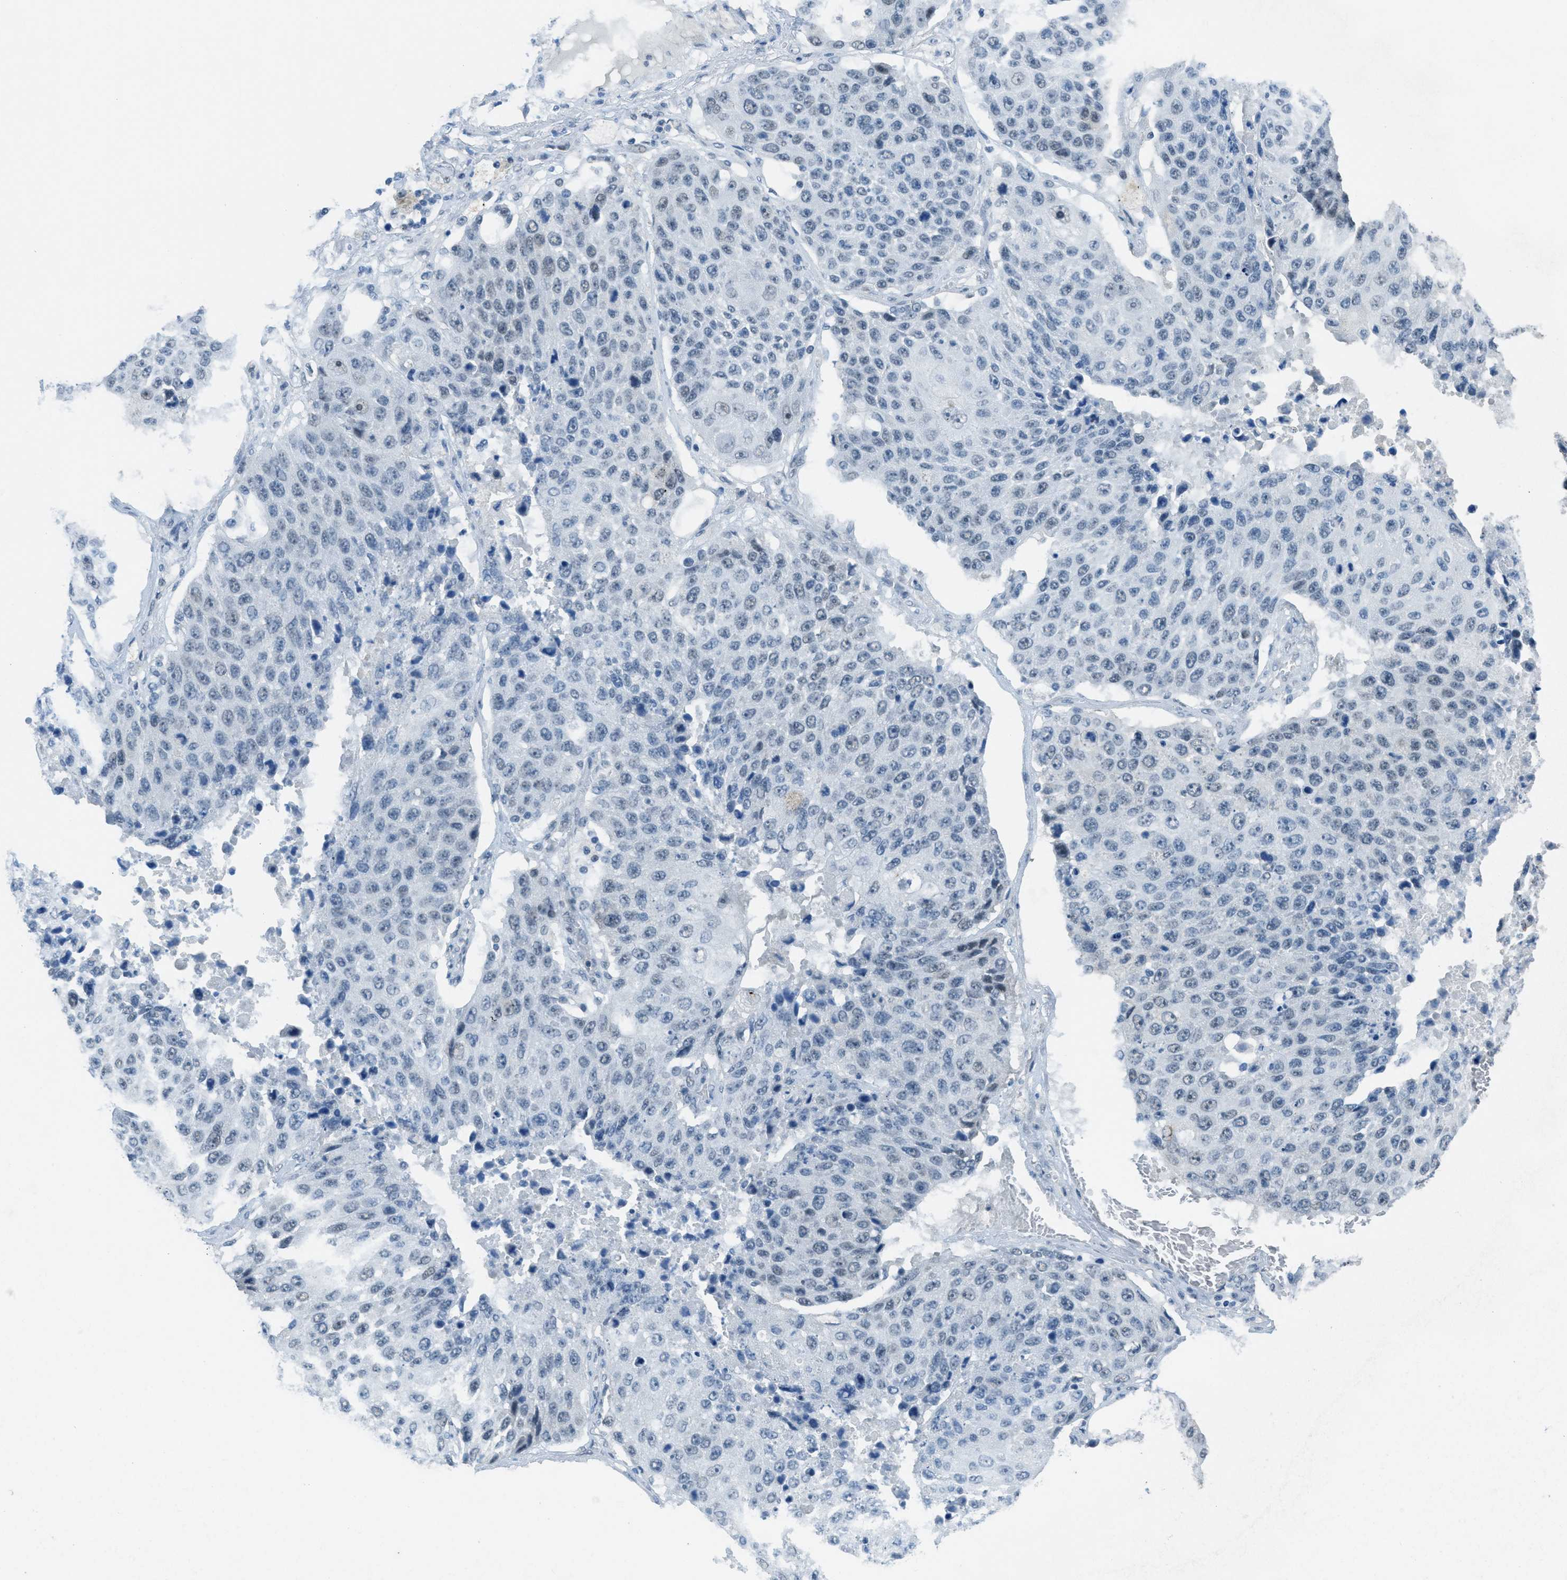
{"staining": {"intensity": "weak", "quantity": "<25%", "location": "nuclear"}, "tissue": "lung cancer", "cell_type": "Tumor cells", "image_type": "cancer", "snomed": [{"axis": "morphology", "description": "Squamous cell carcinoma, NOS"}, {"axis": "topography", "description": "Lung"}], "caption": "The micrograph demonstrates no staining of tumor cells in lung cancer. Nuclei are stained in blue.", "gene": "TTC13", "patient": {"sex": "male", "age": 61}}